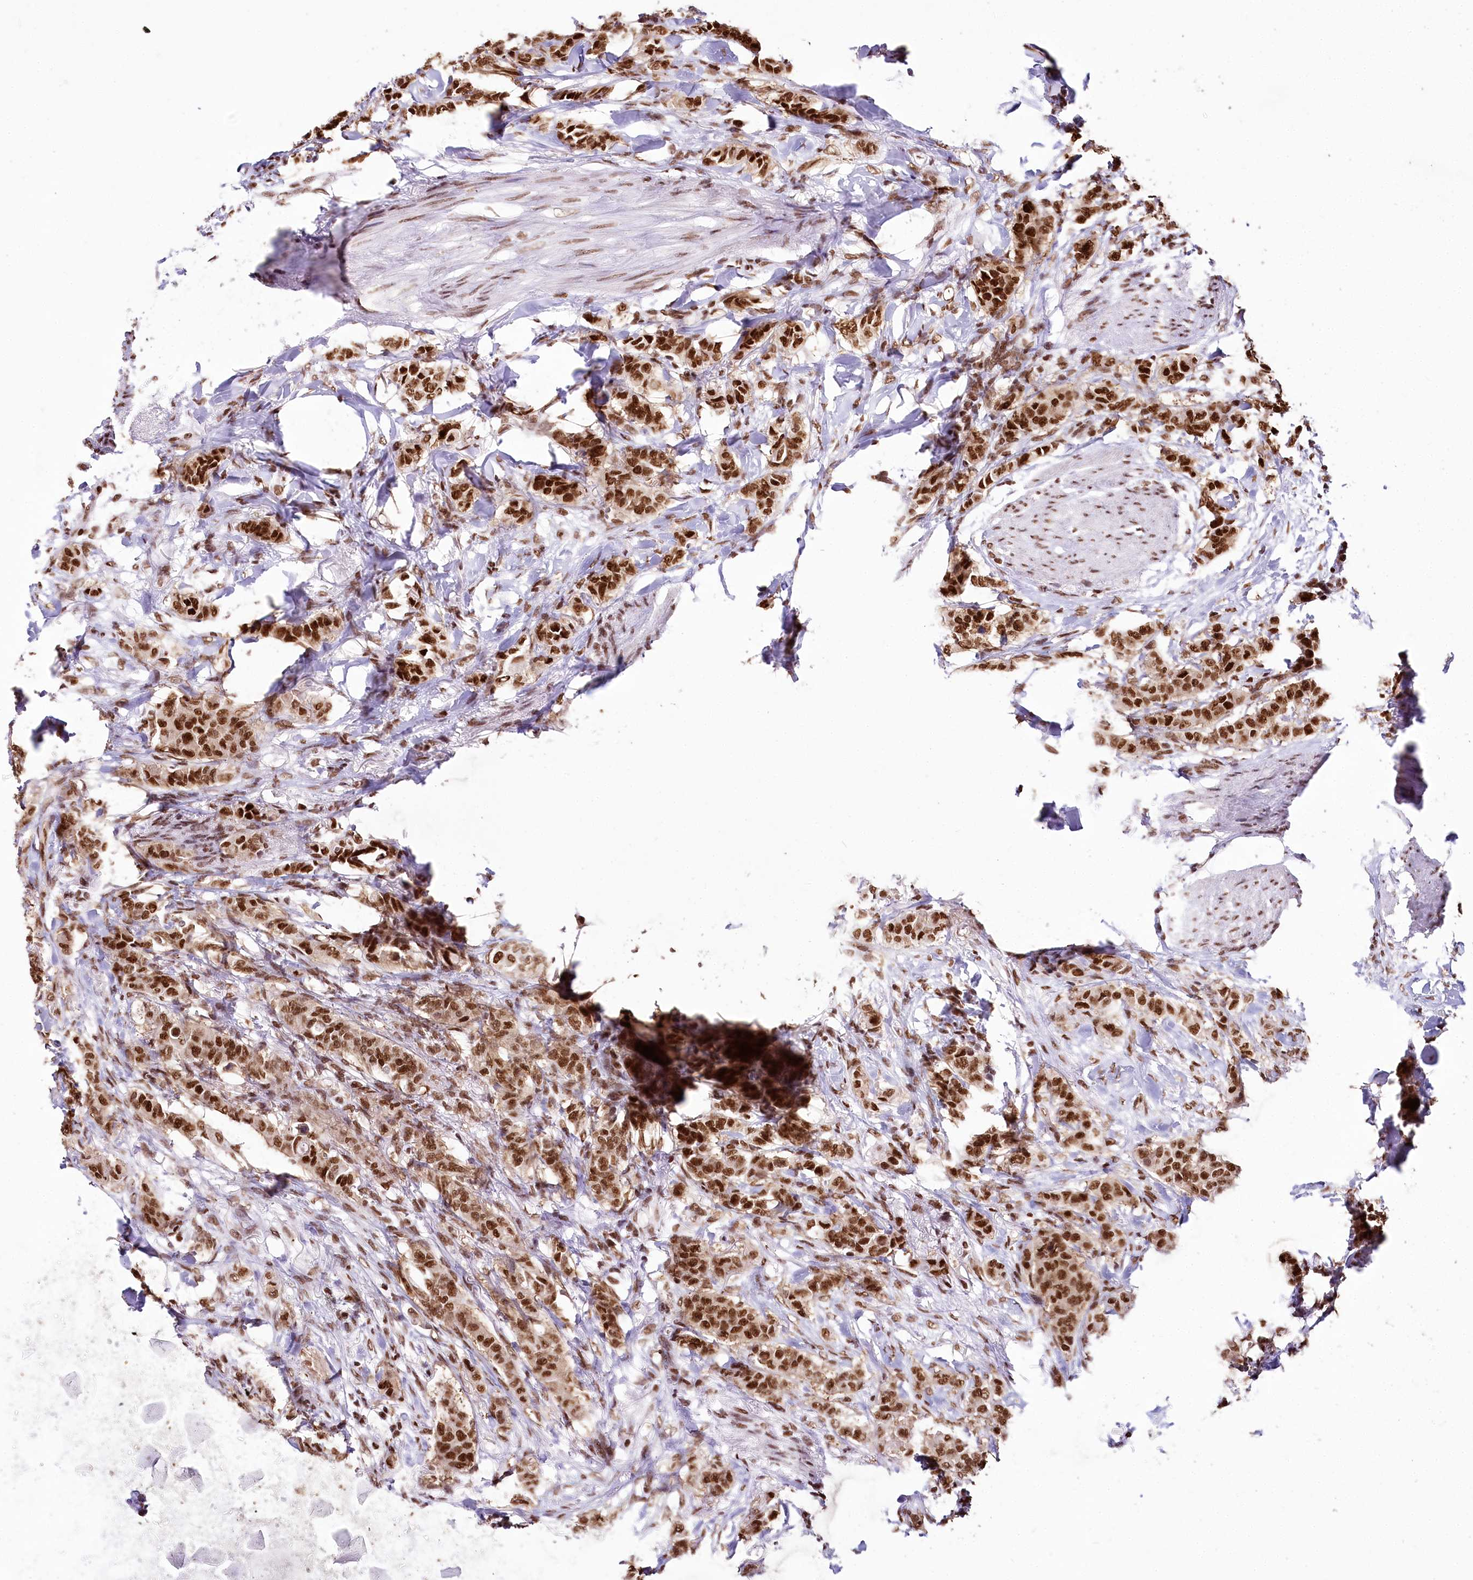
{"staining": {"intensity": "strong", "quantity": ">75%", "location": "nuclear"}, "tissue": "breast cancer", "cell_type": "Tumor cells", "image_type": "cancer", "snomed": [{"axis": "morphology", "description": "Duct carcinoma"}, {"axis": "topography", "description": "Breast"}], "caption": "Immunohistochemistry photomicrograph of neoplastic tissue: breast cancer stained using immunohistochemistry shows high levels of strong protein expression localized specifically in the nuclear of tumor cells, appearing as a nuclear brown color.", "gene": "SMARCE1", "patient": {"sex": "female", "age": 40}}